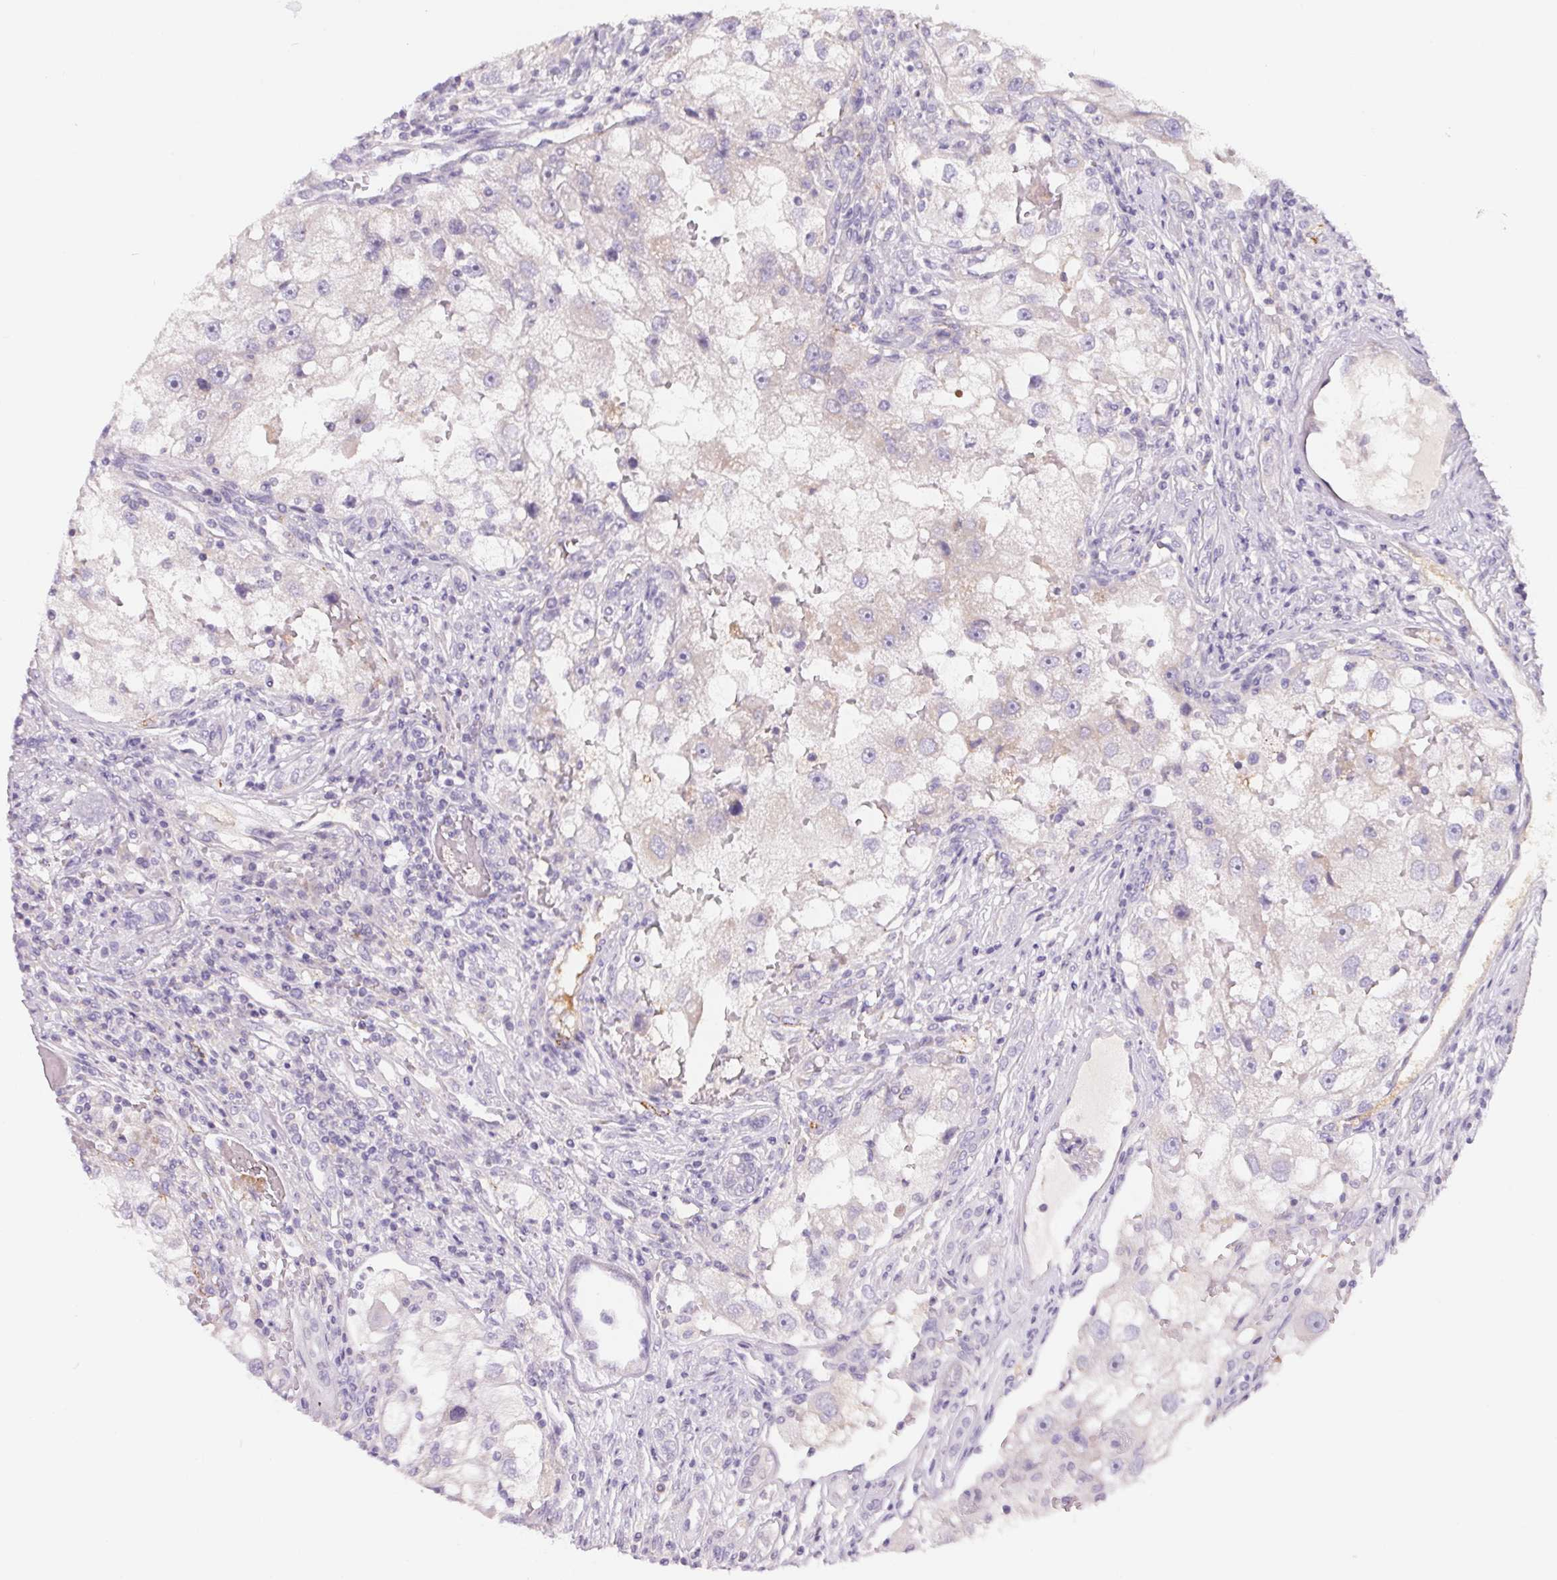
{"staining": {"intensity": "negative", "quantity": "none", "location": "none"}, "tissue": "renal cancer", "cell_type": "Tumor cells", "image_type": "cancer", "snomed": [{"axis": "morphology", "description": "Adenocarcinoma, NOS"}, {"axis": "topography", "description": "Kidney"}], "caption": "An IHC photomicrograph of renal adenocarcinoma is shown. There is no staining in tumor cells of renal adenocarcinoma. The staining was performed using DAB (3,3'-diaminobenzidine) to visualize the protein expression in brown, while the nuclei were stained in blue with hematoxylin (Magnification: 20x).", "gene": "LPA", "patient": {"sex": "male", "age": 63}}